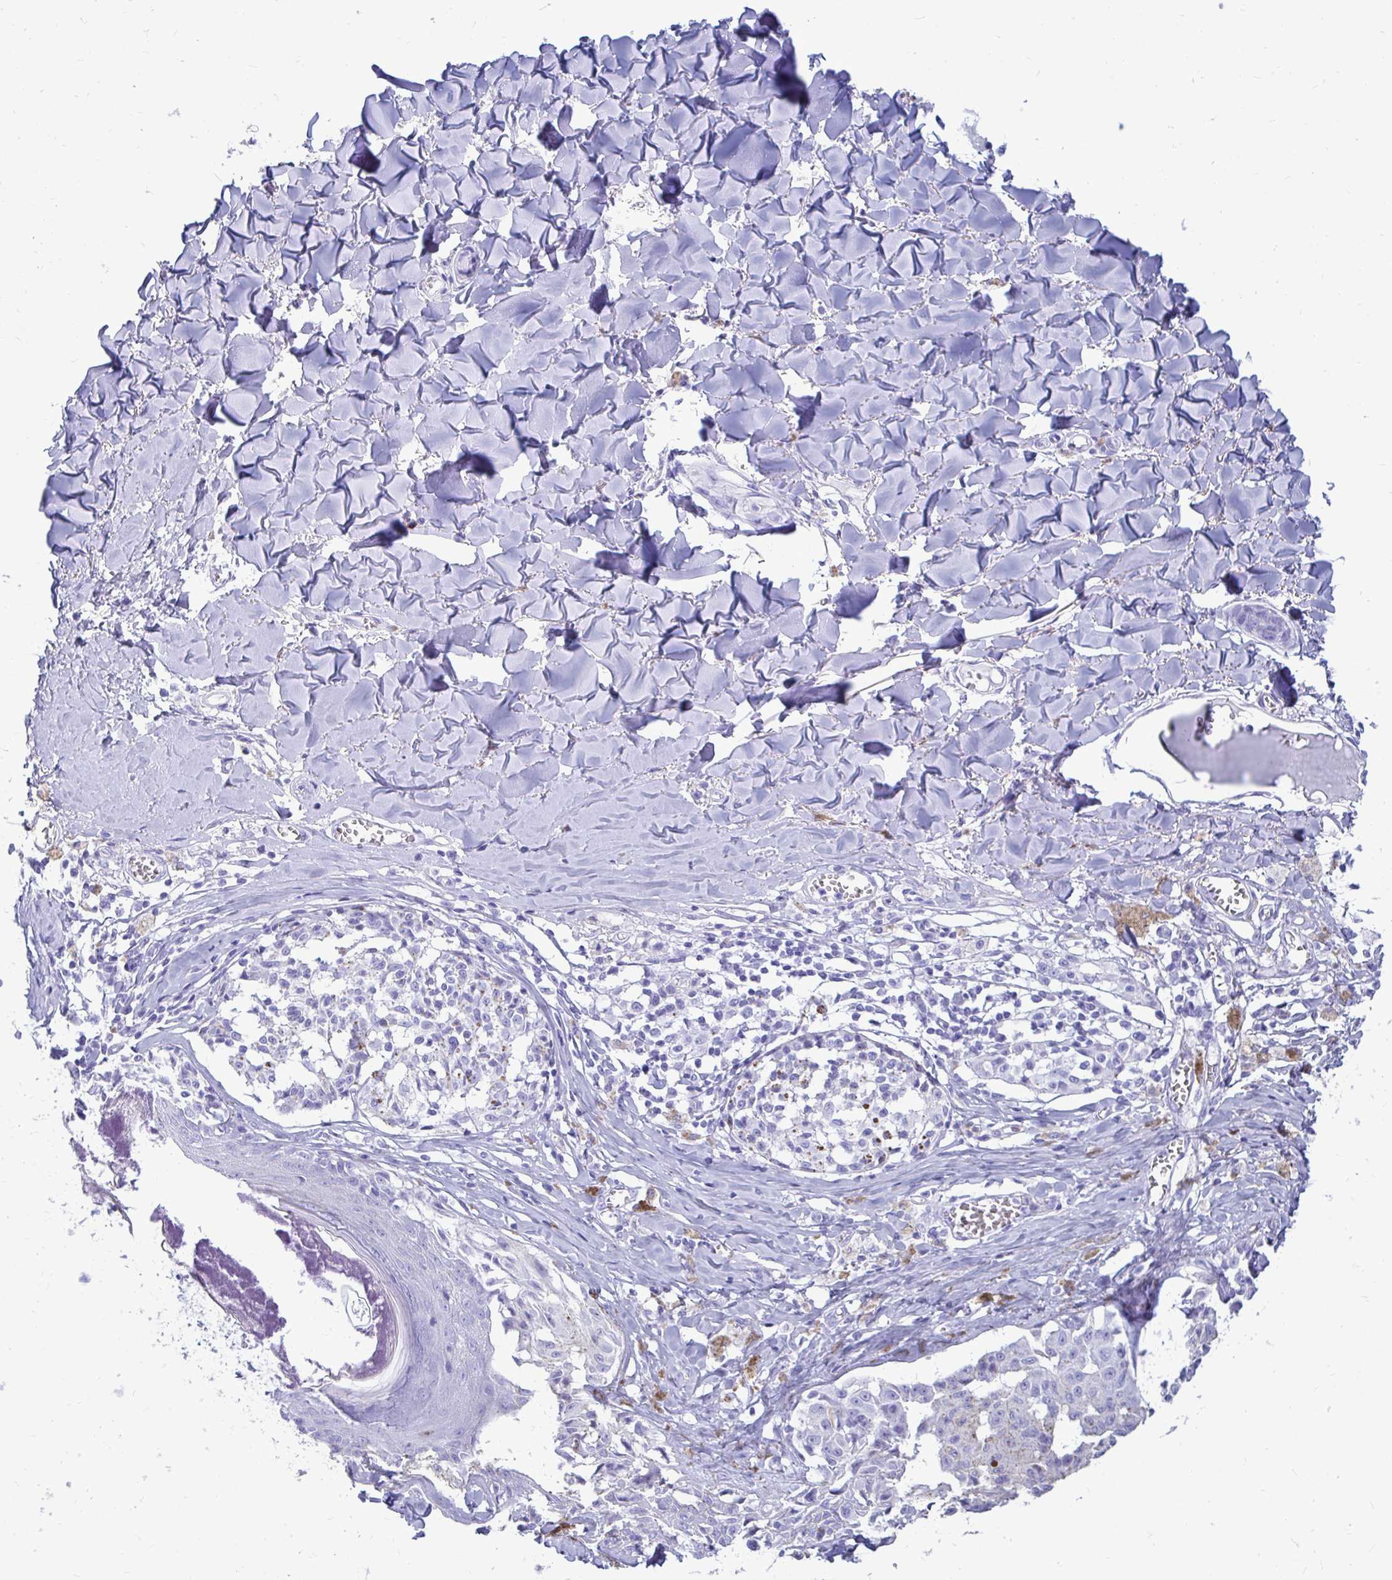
{"staining": {"intensity": "negative", "quantity": "none", "location": "none"}, "tissue": "melanoma", "cell_type": "Tumor cells", "image_type": "cancer", "snomed": [{"axis": "morphology", "description": "Malignant melanoma, NOS"}, {"axis": "topography", "description": "Skin"}], "caption": "The image shows no significant positivity in tumor cells of melanoma.", "gene": "OR10R2", "patient": {"sex": "female", "age": 43}}